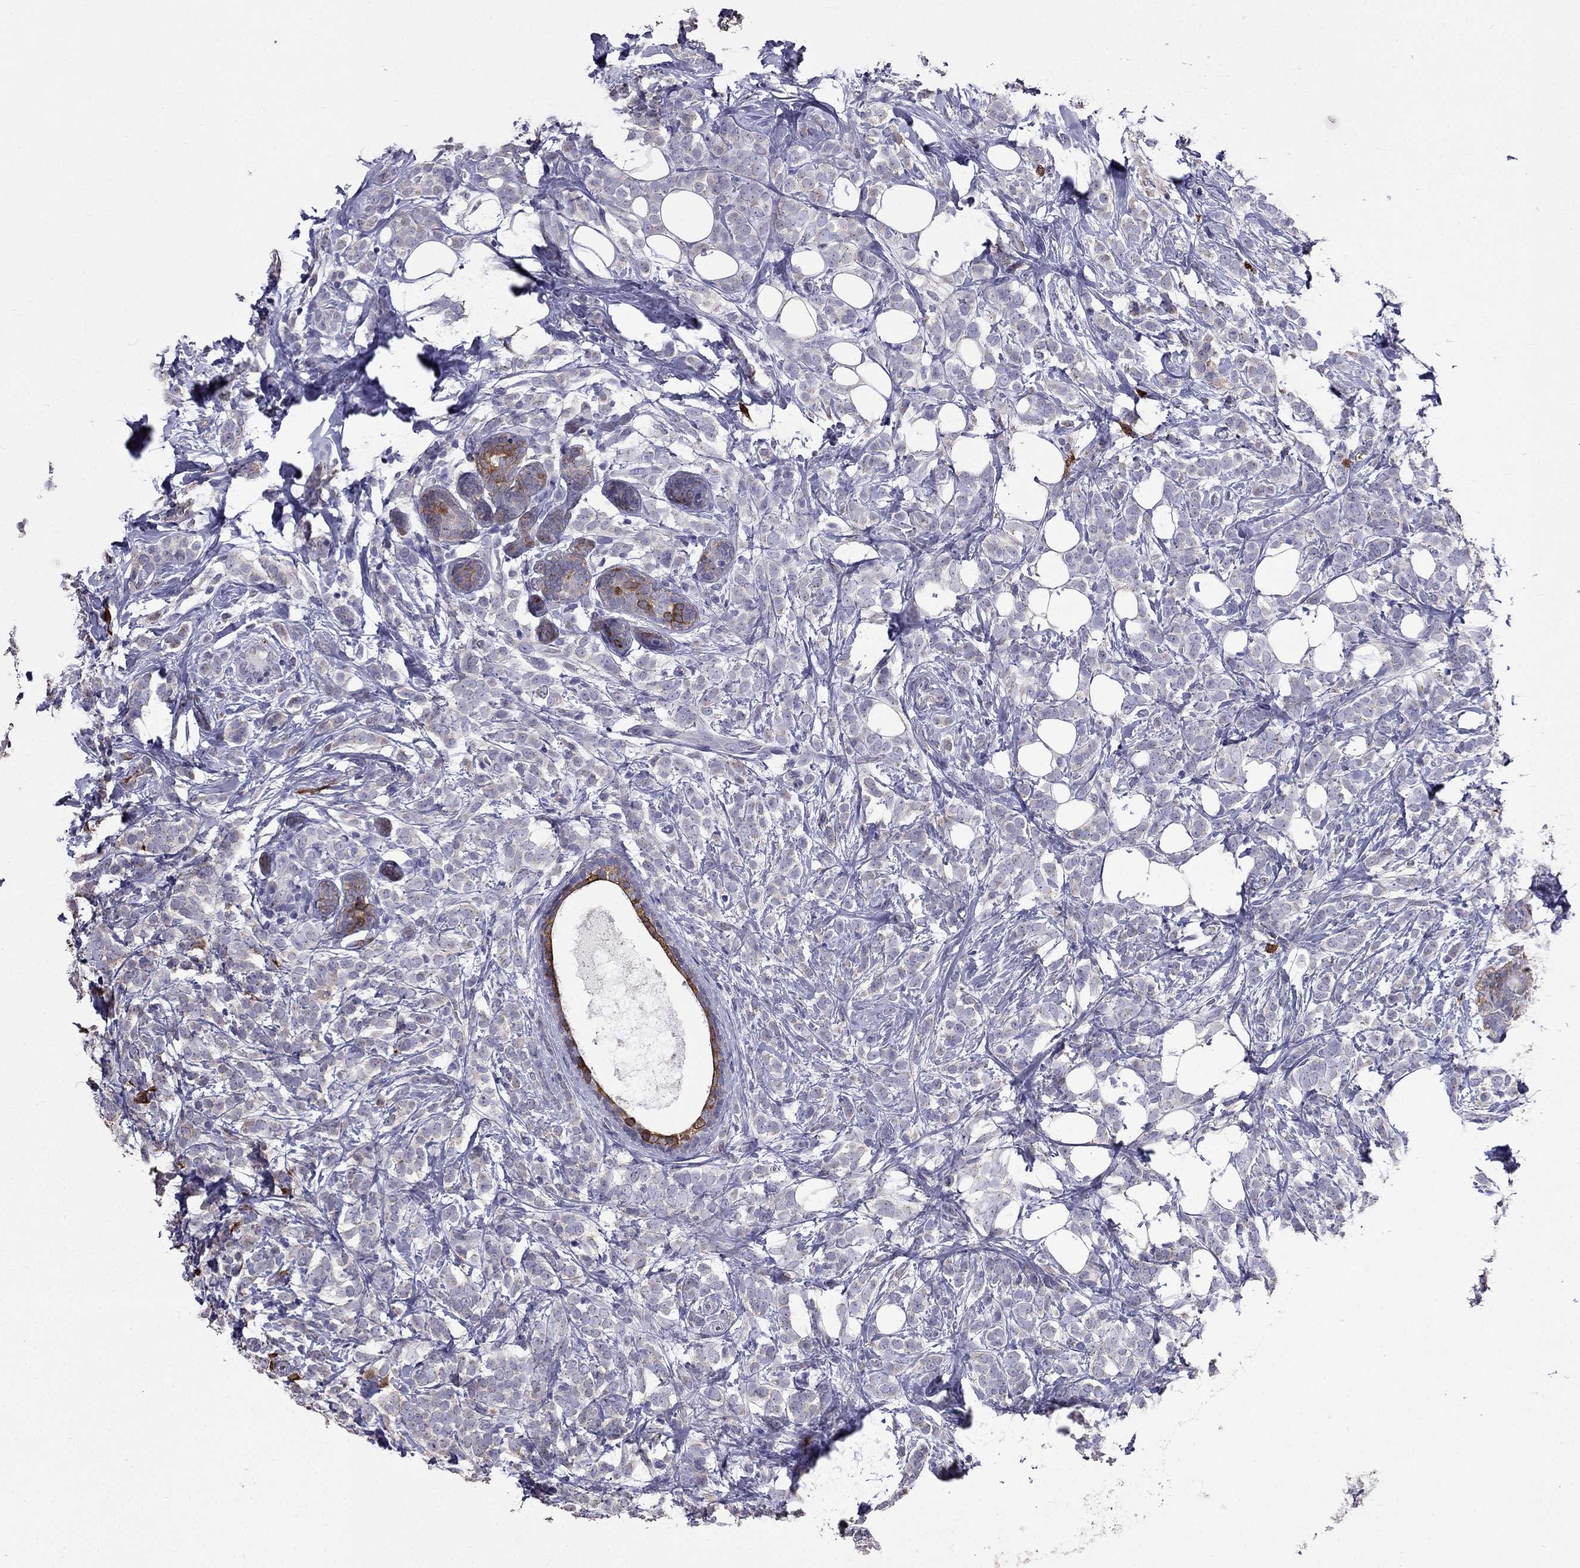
{"staining": {"intensity": "weak", "quantity": "<25%", "location": "cytoplasmic/membranous"}, "tissue": "breast cancer", "cell_type": "Tumor cells", "image_type": "cancer", "snomed": [{"axis": "morphology", "description": "Lobular carcinoma"}, {"axis": "topography", "description": "Breast"}], "caption": "A high-resolution photomicrograph shows immunohistochemistry (IHC) staining of breast cancer, which displays no significant positivity in tumor cells. The staining is performed using DAB brown chromogen with nuclei counter-stained in using hematoxylin.", "gene": "AK5", "patient": {"sex": "female", "age": 49}}